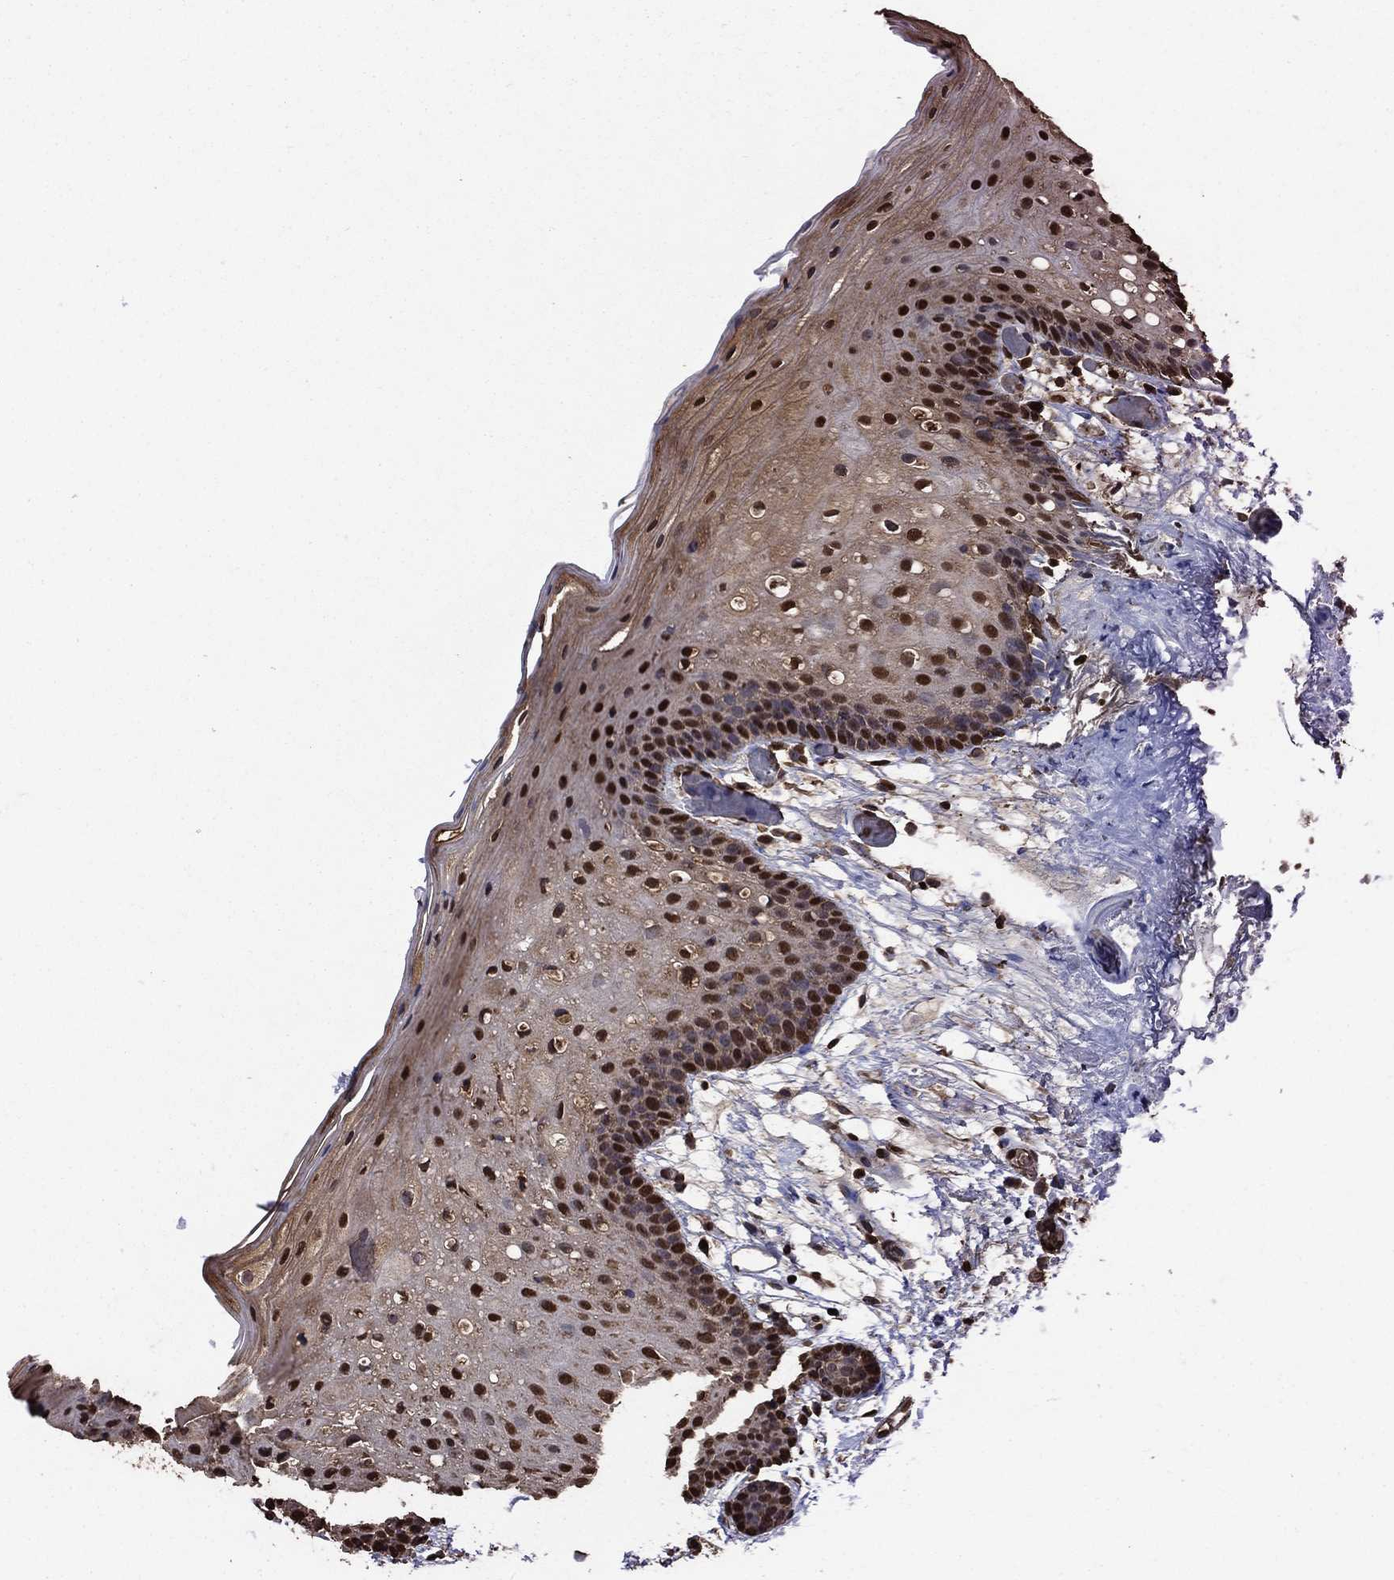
{"staining": {"intensity": "strong", "quantity": "25%-75%", "location": "nuclear"}, "tissue": "oral mucosa", "cell_type": "Squamous epithelial cells", "image_type": "normal", "snomed": [{"axis": "morphology", "description": "Normal tissue, NOS"}, {"axis": "topography", "description": "Oral tissue"}, {"axis": "topography", "description": "Tounge, NOS"}], "caption": "Oral mucosa stained with immunohistochemistry (IHC) displays strong nuclear expression in approximately 25%-75% of squamous epithelial cells. (Brightfield microscopy of DAB IHC at high magnification).", "gene": "GAPDH", "patient": {"sex": "female", "age": 83}}